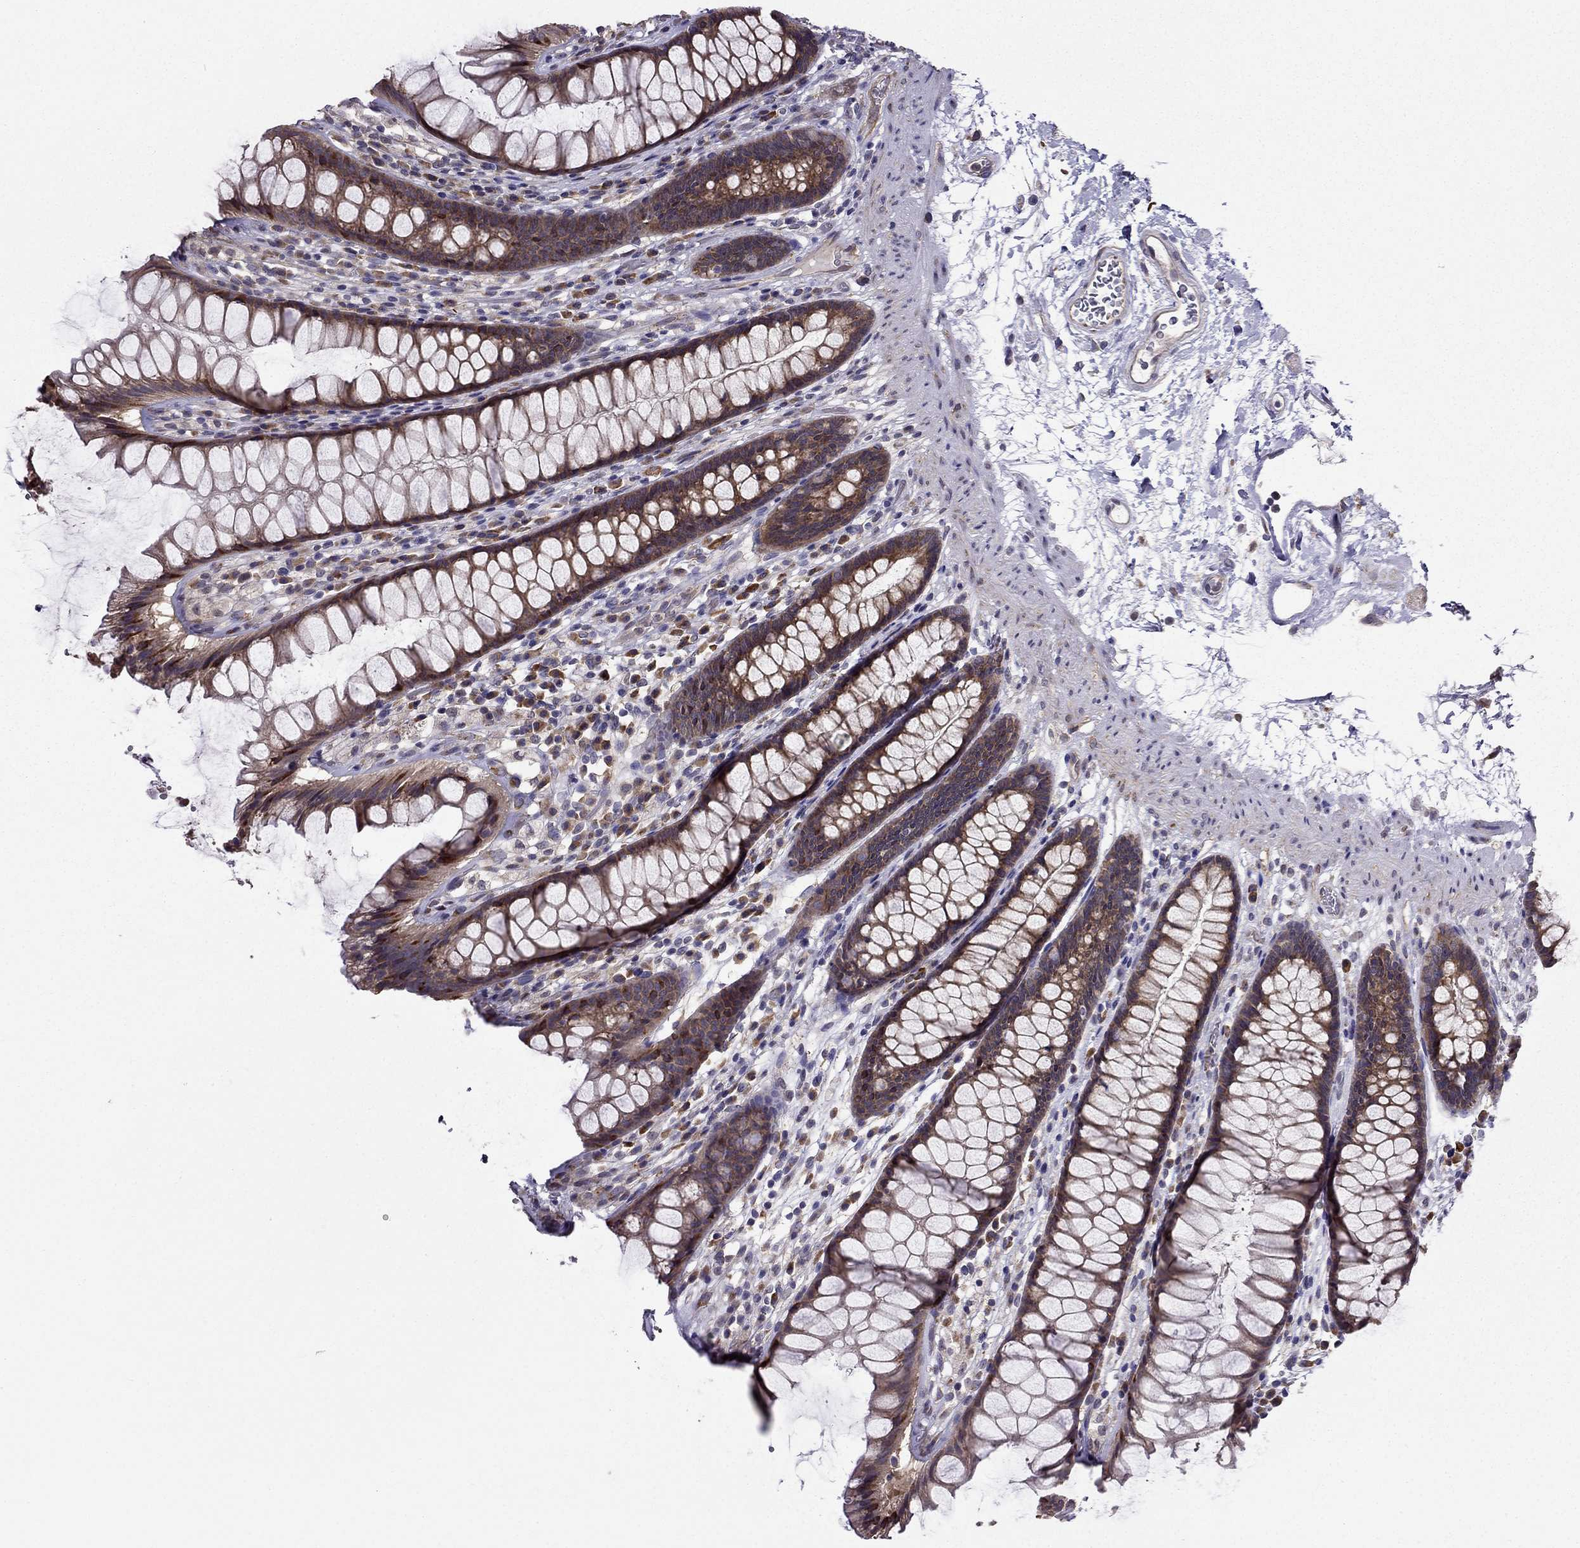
{"staining": {"intensity": "moderate", "quantity": "25%-75%", "location": "cytoplasmic/membranous"}, "tissue": "rectum", "cell_type": "Glandular cells", "image_type": "normal", "snomed": [{"axis": "morphology", "description": "Normal tissue, NOS"}, {"axis": "topography", "description": "Rectum"}], "caption": "Immunohistochemical staining of normal rectum demonstrates 25%-75% levels of moderate cytoplasmic/membranous protein staining in about 25%-75% of glandular cells. The staining is performed using DAB brown chromogen to label protein expression. The nuclei are counter-stained blue using hematoxylin.", "gene": "ARHGEF28", "patient": {"sex": "male", "age": 72}}